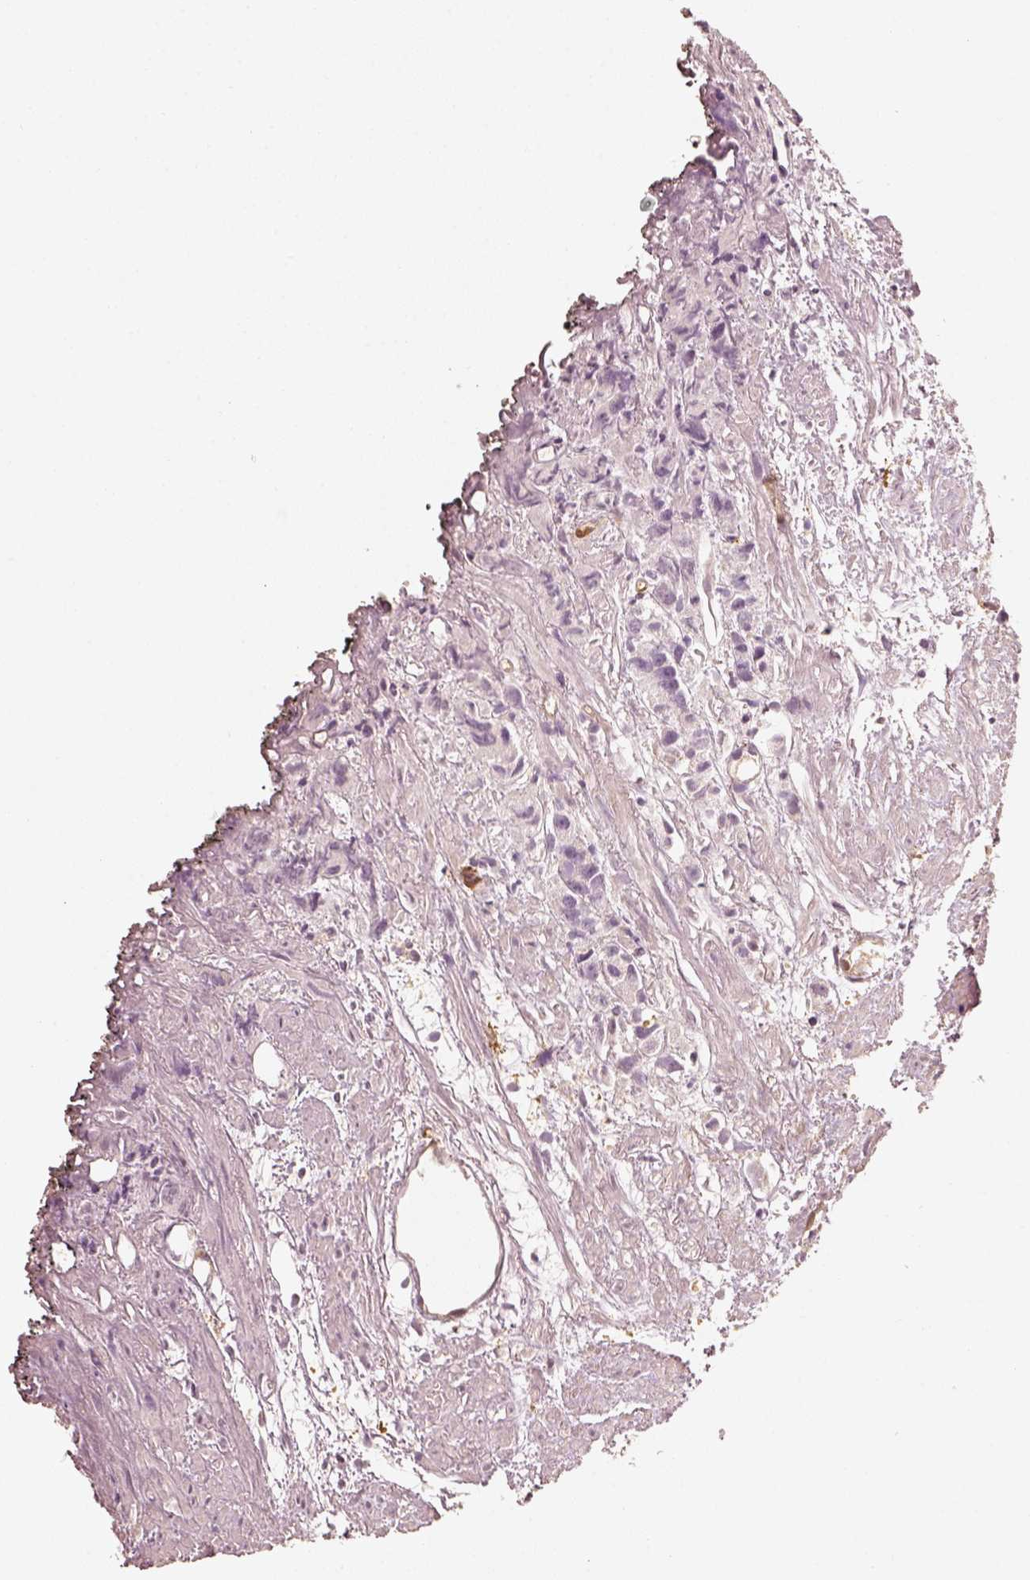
{"staining": {"intensity": "negative", "quantity": "none", "location": "none"}, "tissue": "prostate cancer", "cell_type": "Tumor cells", "image_type": "cancer", "snomed": [{"axis": "morphology", "description": "Adenocarcinoma, High grade"}, {"axis": "topography", "description": "Prostate"}], "caption": "Prostate cancer (high-grade adenocarcinoma) stained for a protein using immunohistochemistry shows no staining tumor cells.", "gene": "FSCN1", "patient": {"sex": "male", "age": 68}}